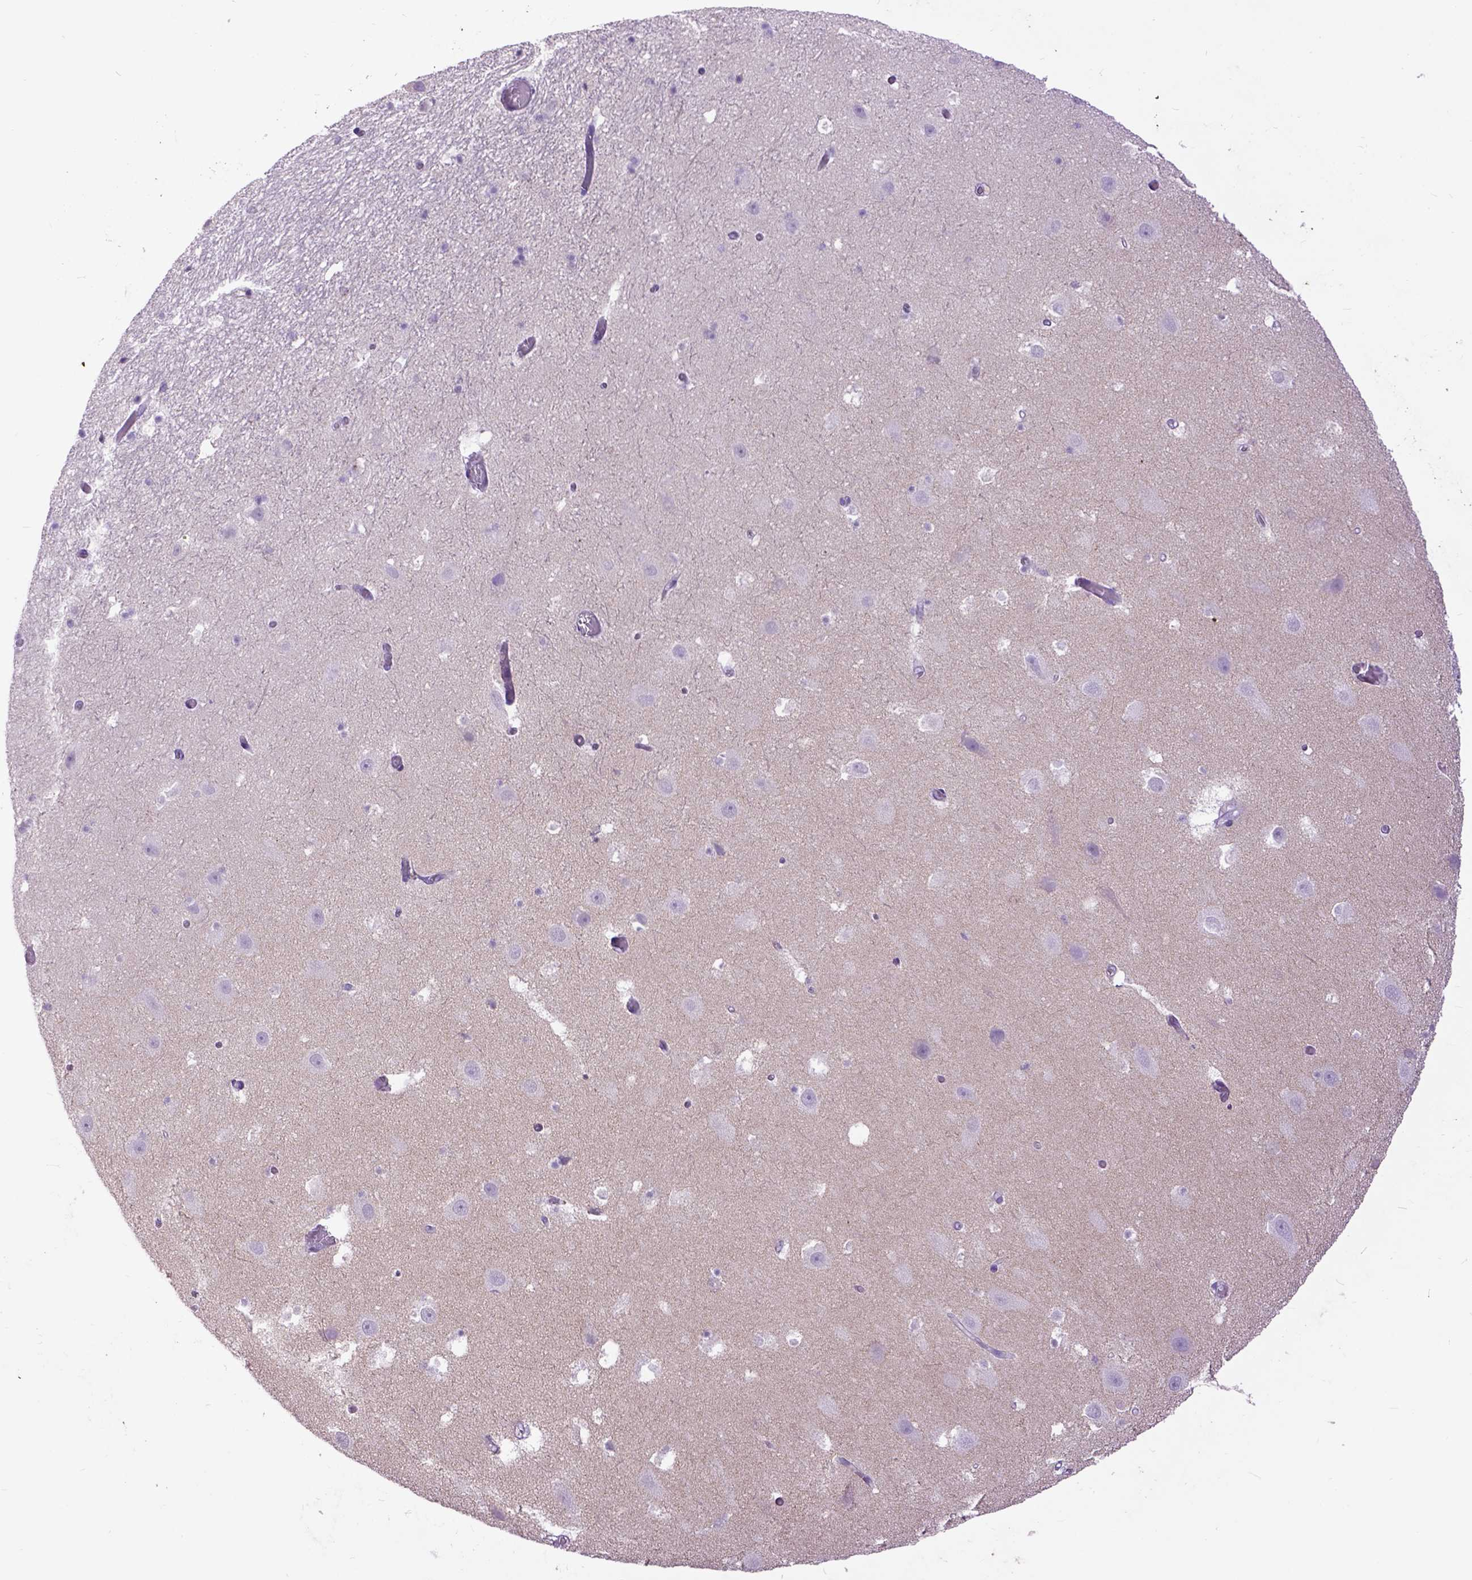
{"staining": {"intensity": "negative", "quantity": "none", "location": "none"}, "tissue": "hippocampus", "cell_type": "Glial cells", "image_type": "normal", "snomed": [{"axis": "morphology", "description": "Normal tissue, NOS"}, {"axis": "topography", "description": "Hippocampus"}], "caption": "An immunohistochemistry image of unremarkable hippocampus is shown. There is no staining in glial cells of hippocampus. The staining was performed using DAB (3,3'-diaminobenzidine) to visualize the protein expression in brown, while the nuclei were stained in blue with hematoxylin (Magnification: 20x).", "gene": "RAB25", "patient": {"sex": "male", "age": 26}}